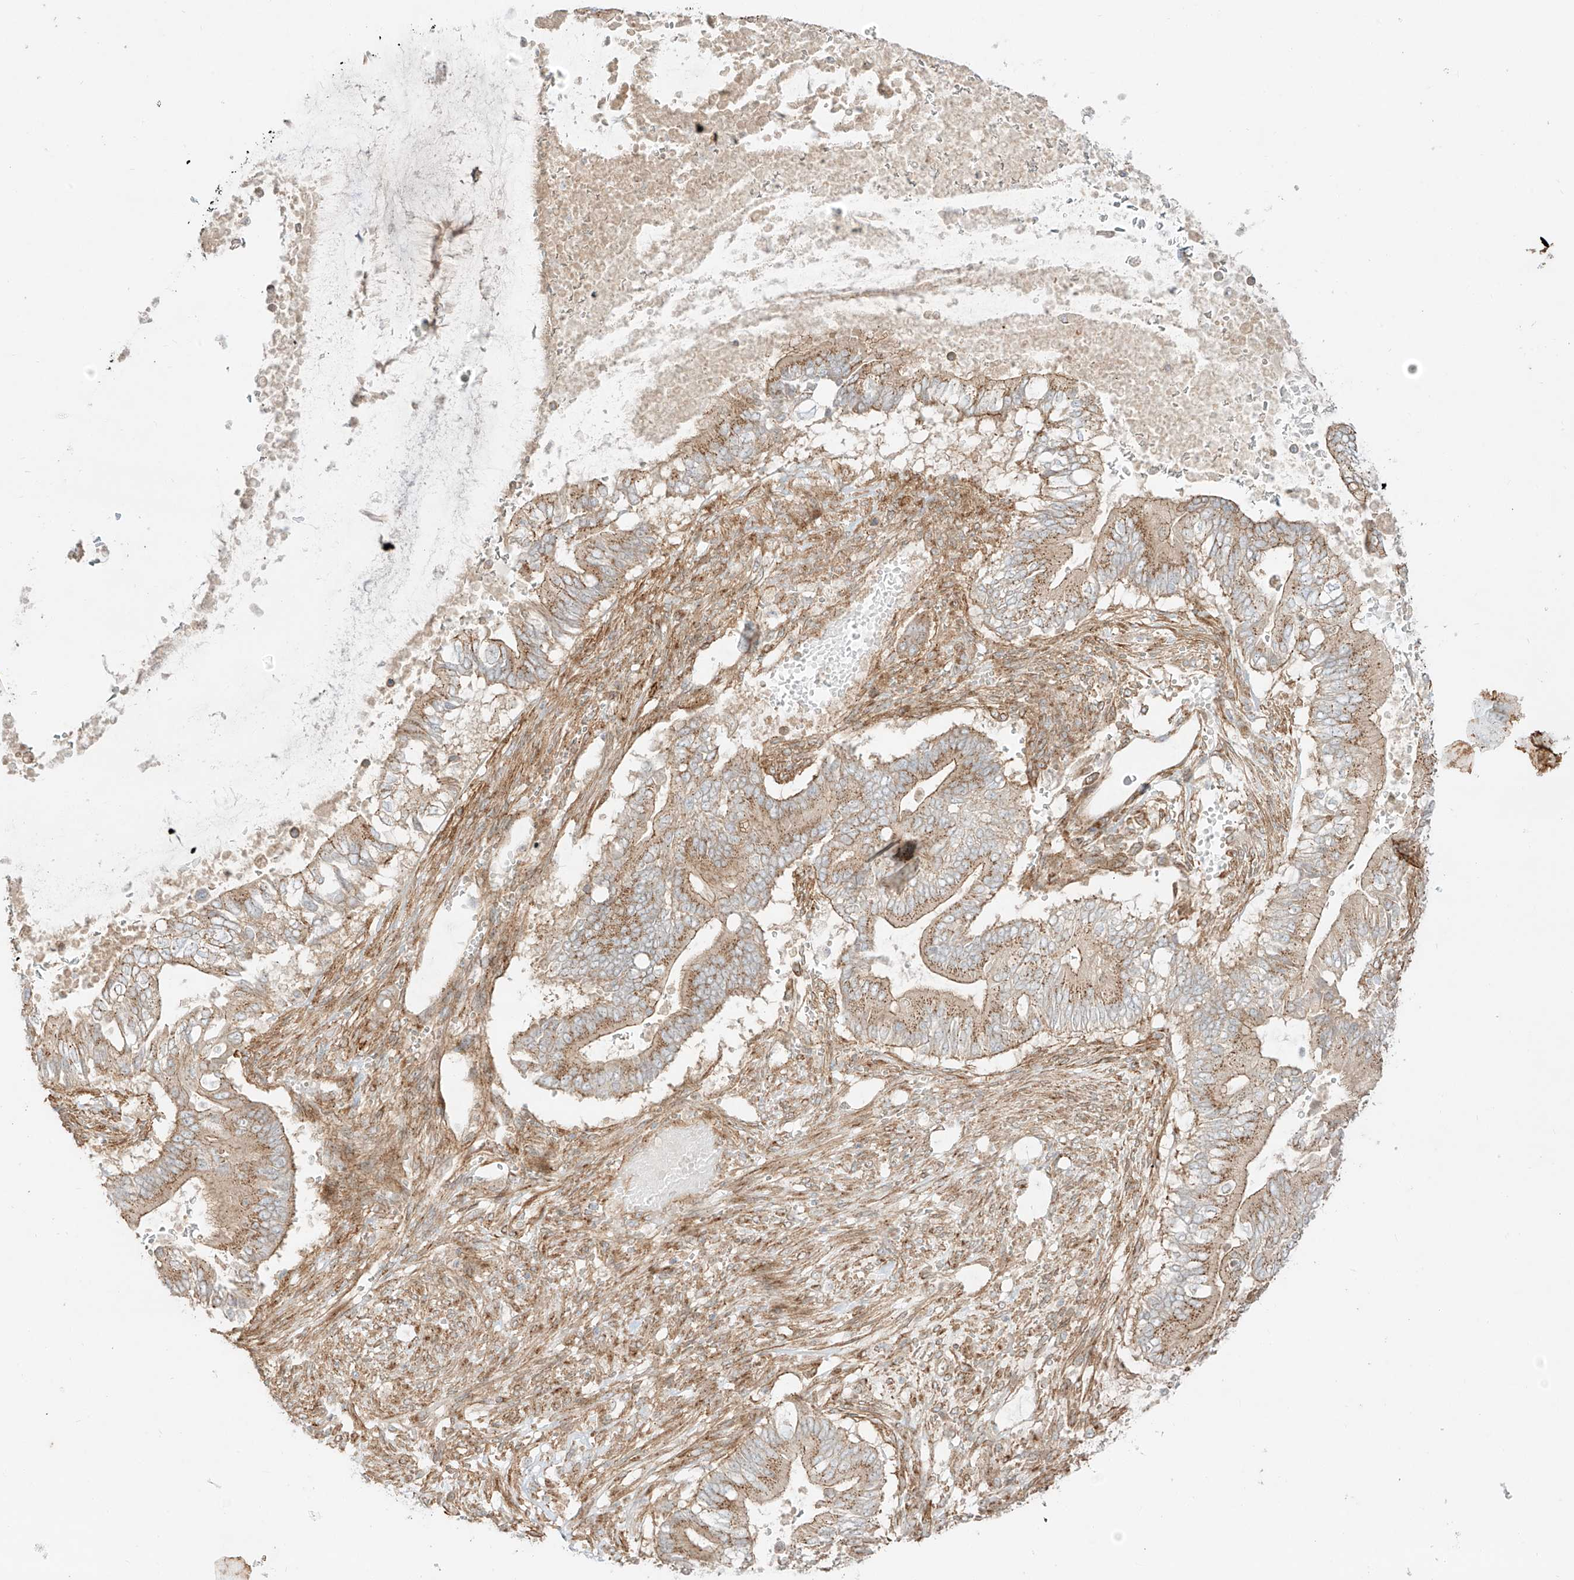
{"staining": {"intensity": "moderate", "quantity": ">75%", "location": "cytoplasmic/membranous"}, "tissue": "pancreatic cancer", "cell_type": "Tumor cells", "image_type": "cancer", "snomed": [{"axis": "morphology", "description": "Adenocarcinoma, NOS"}, {"axis": "topography", "description": "Pancreas"}], "caption": "Adenocarcinoma (pancreatic) stained with DAB (3,3'-diaminobenzidine) IHC reveals medium levels of moderate cytoplasmic/membranous staining in approximately >75% of tumor cells. (Brightfield microscopy of DAB IHC at high magnification).", "gene": "ZNF287", "patient": {"sex": "male", "age": 68}}